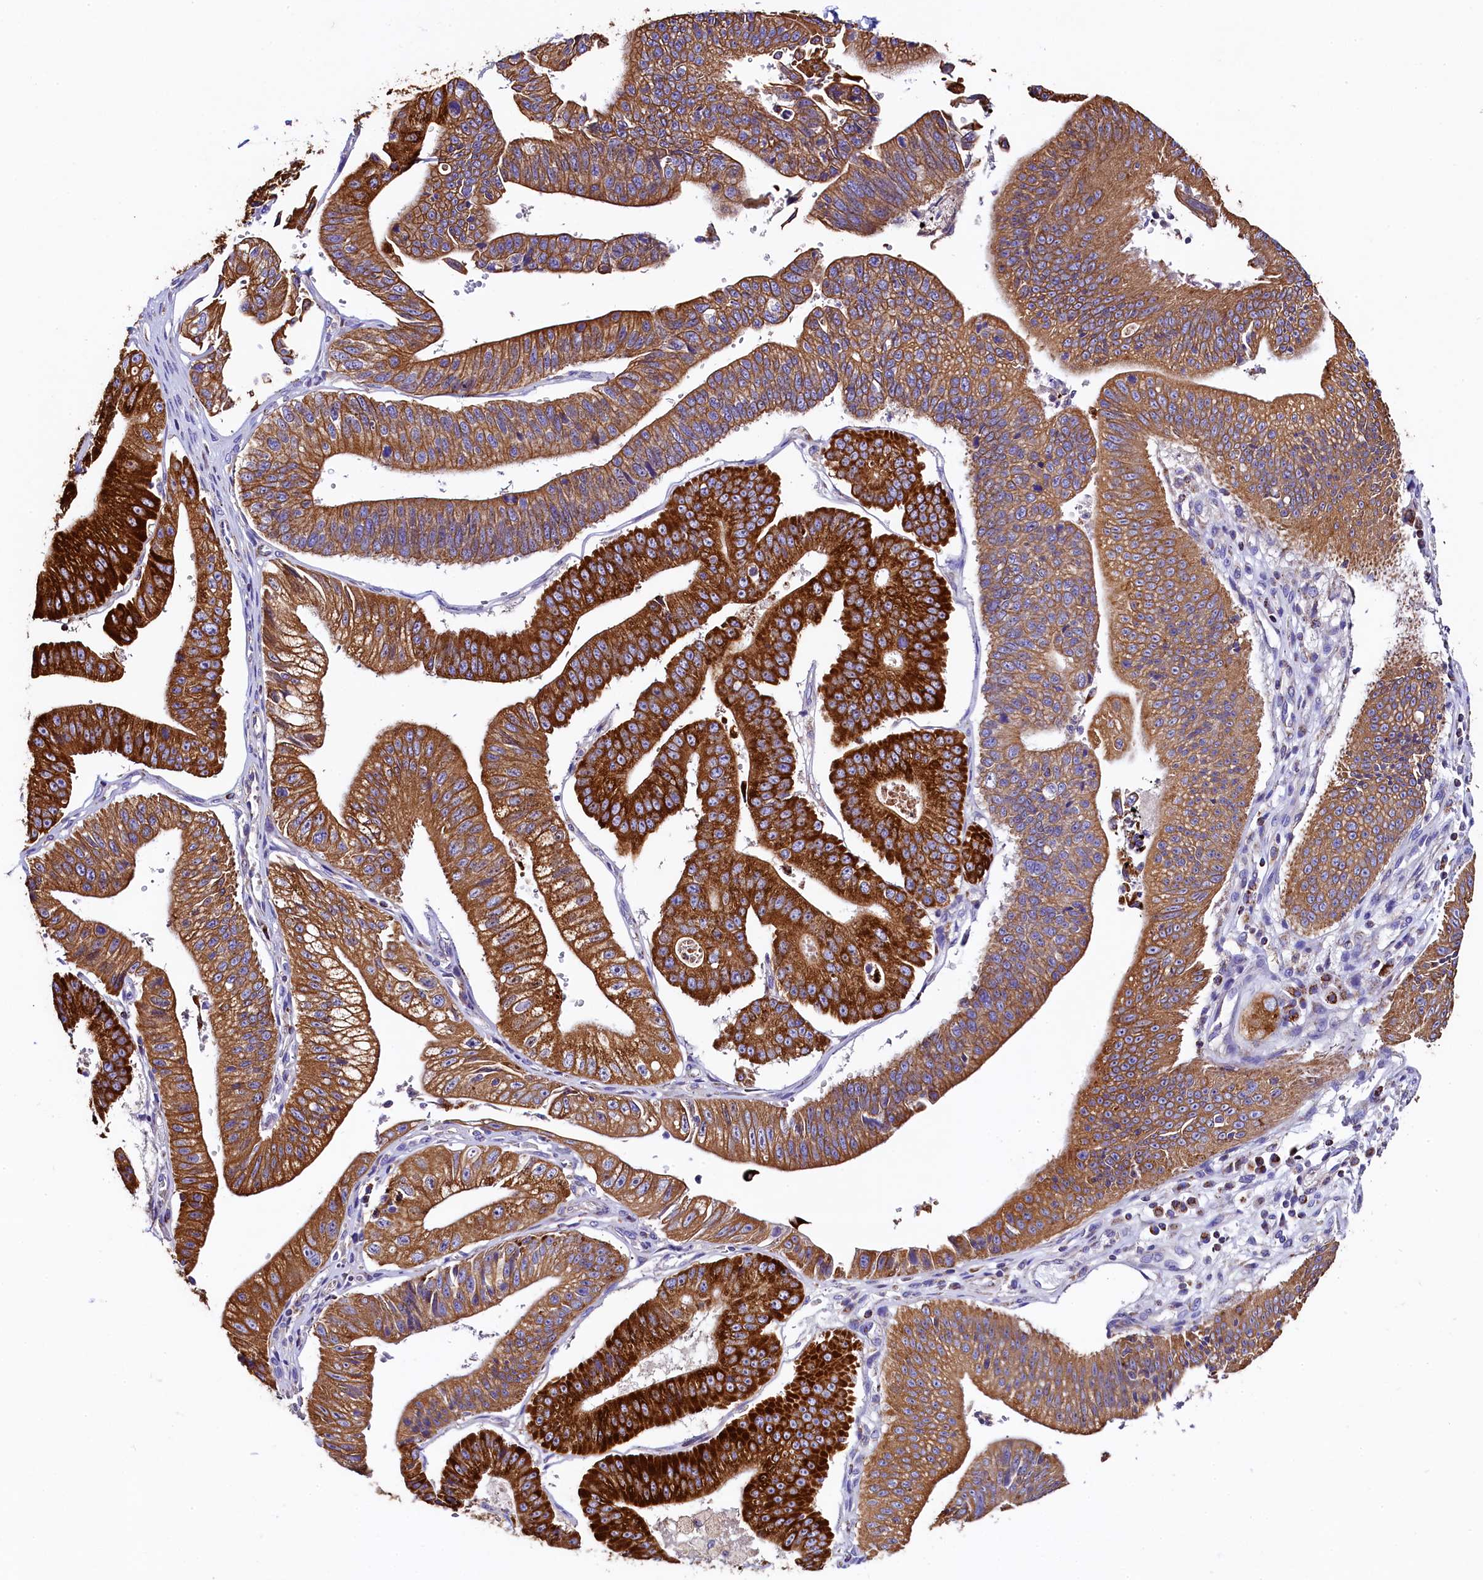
{"staining": {"intensity": "strong", "quantity": ">75%", "location": "cytoplasmic/membranous"}, "tissue": "stomach cancer", "cell_type": "Tumor cells", "image_type": "cancer", "snomed": [{"axis": "morphology", "description": "Adenocarcinoma, NOS"}, {"axis": "topography", "description": "Stomach"}], "caption": "Protein expression analysis of stomach cancer (adenocarcinoma) exhibits strong cytoplasmic/membranous positivity in approximately >75% of tumor cells. (DAB (3,3'-diaminobenzidine) = brown stain, brightfield microscopy at high magnification).", "gene": "CLYBL", "patient": {"sex": "male", "age": 59}}